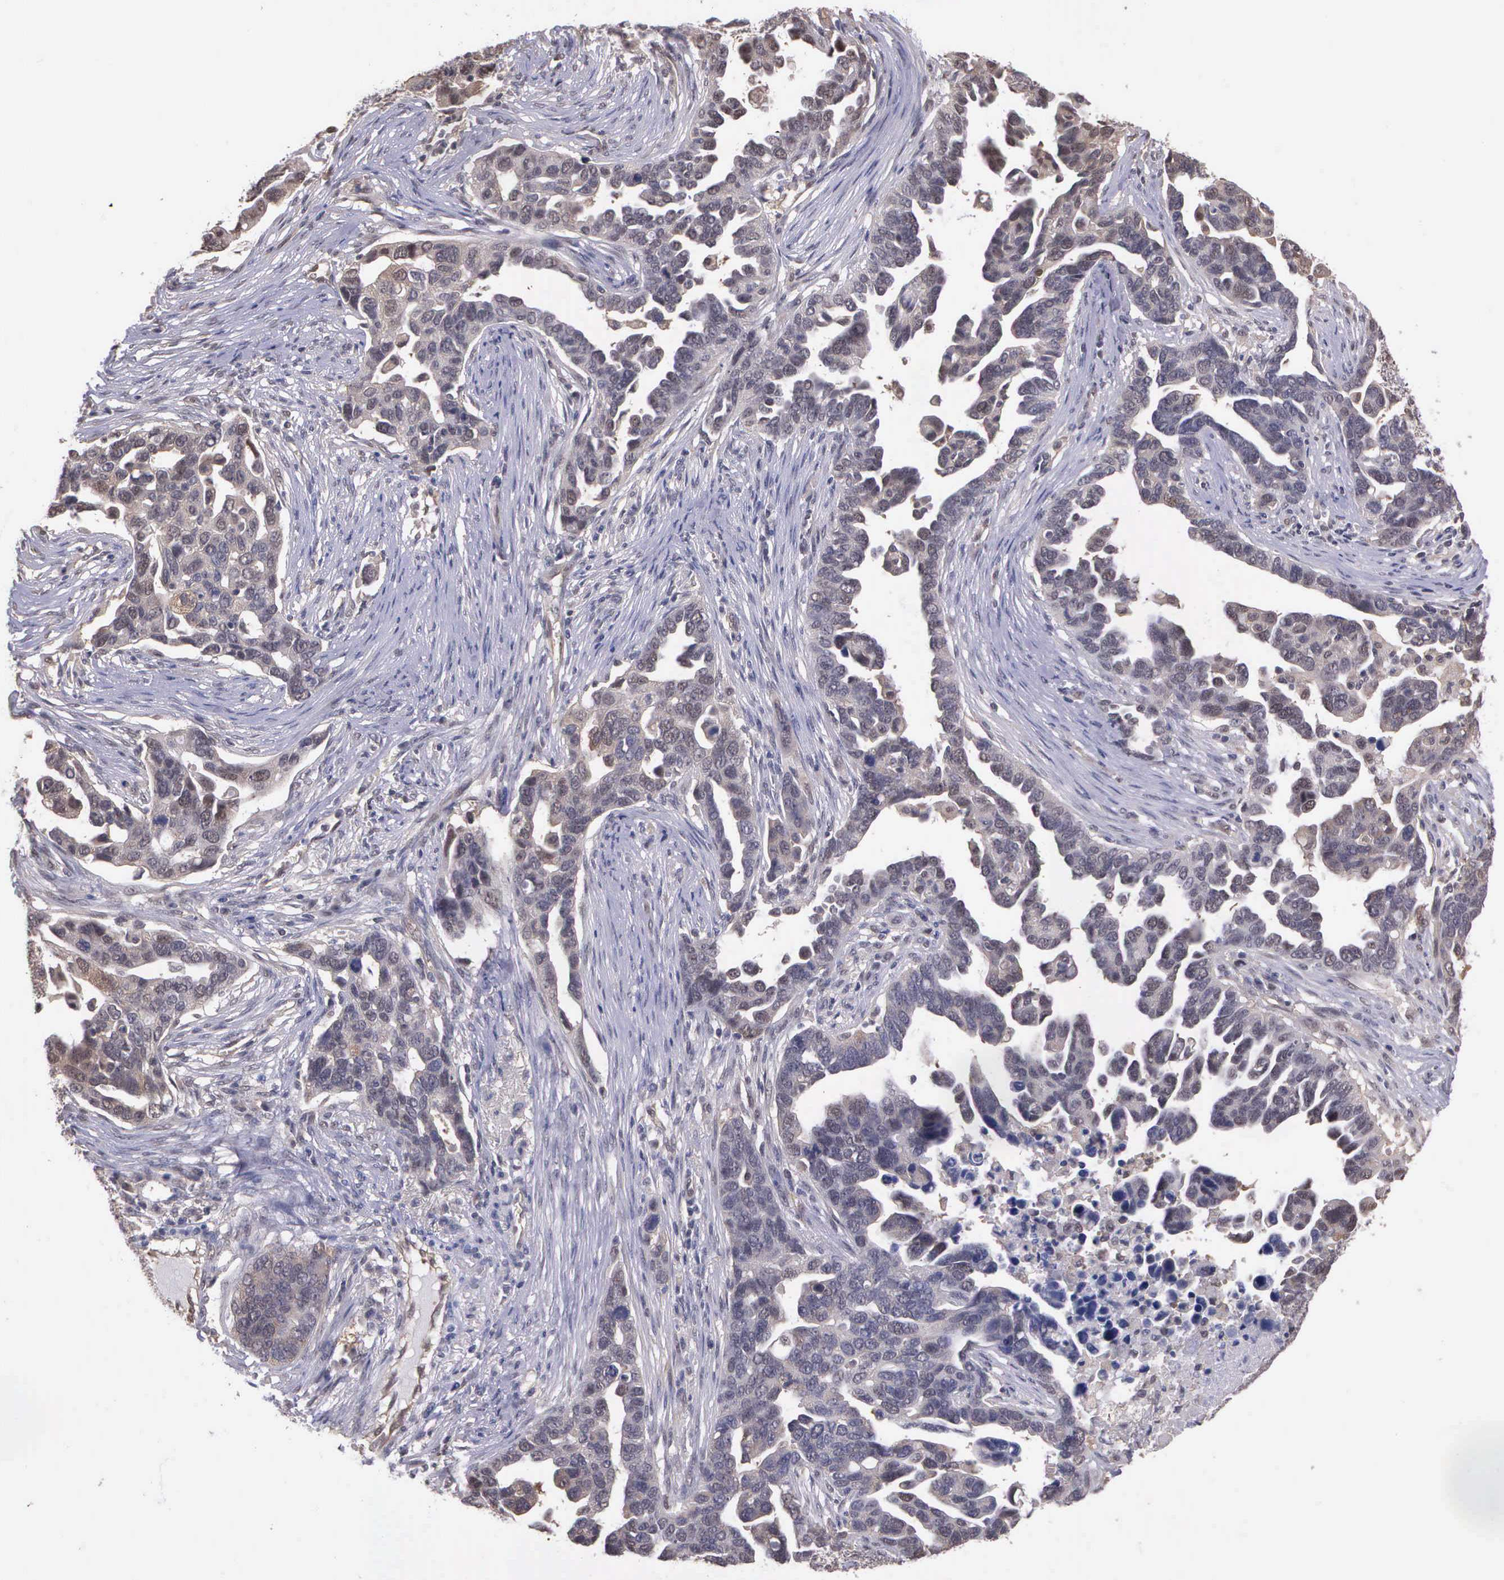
{"staining": {"intensity": "weak", "quantity": "25%-75%", "location": "cytoplasmic/membranous"}, "tissue": "ovarian cancer", "cell_type": "Tumor cells", "image_type": "cancer", "snomed": [{"axis": "morphology", "description": "Cystadenocarcinoma, serous, NOS"}, {"axis": "topography", "description": "Ovary"}], "caption": "Protein staining reveals weak cytoplasmic/membranous staining in about 25%-75% of tumor cells in ovarian cancer.", "gene": "PSMC1", "patient": {"sex": "female", "age": 54}}